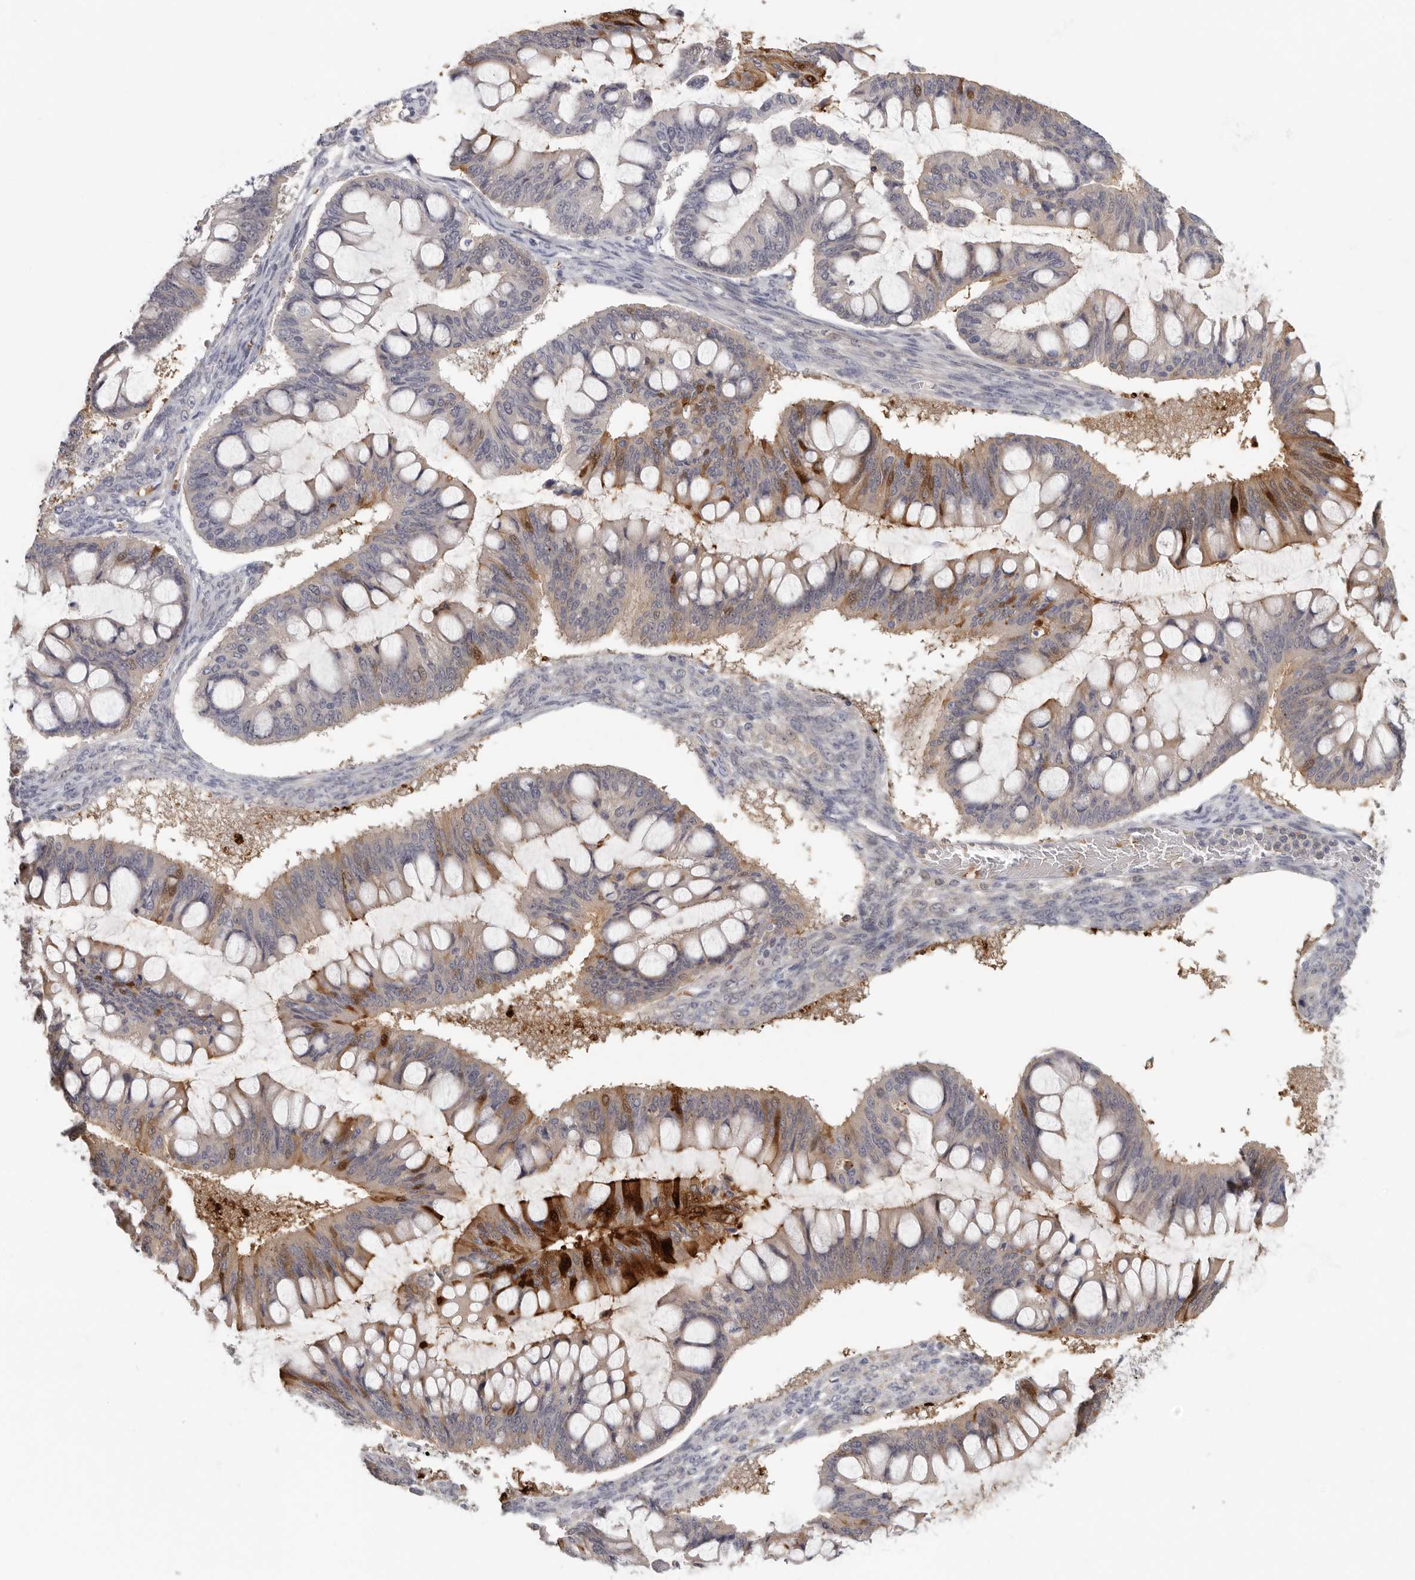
{"staining": {"intensity": "moderate", "quantity": "<25%", "location": "cytoplasmic/membranous,nuclear"}, "tissue": "ovarian cancer", "cell_type": "Tumor cells", "image_type": "cancer", "snomed": [{"axis": "morphology", "description": "Cystadenocarcinoma, mucinous, NOS"}, {"axis": "topography", "description": "Ovary"}], "caption": "Protein expression analysis of human mucinous cystadenocarcinoma (ovarian) reveals moderate cytoplasmic/membranous and nuclear staining in approximately <25% of tumor cells.", "gene": "DNAJC11", "patient": {"sex": "female", "age": 73}}